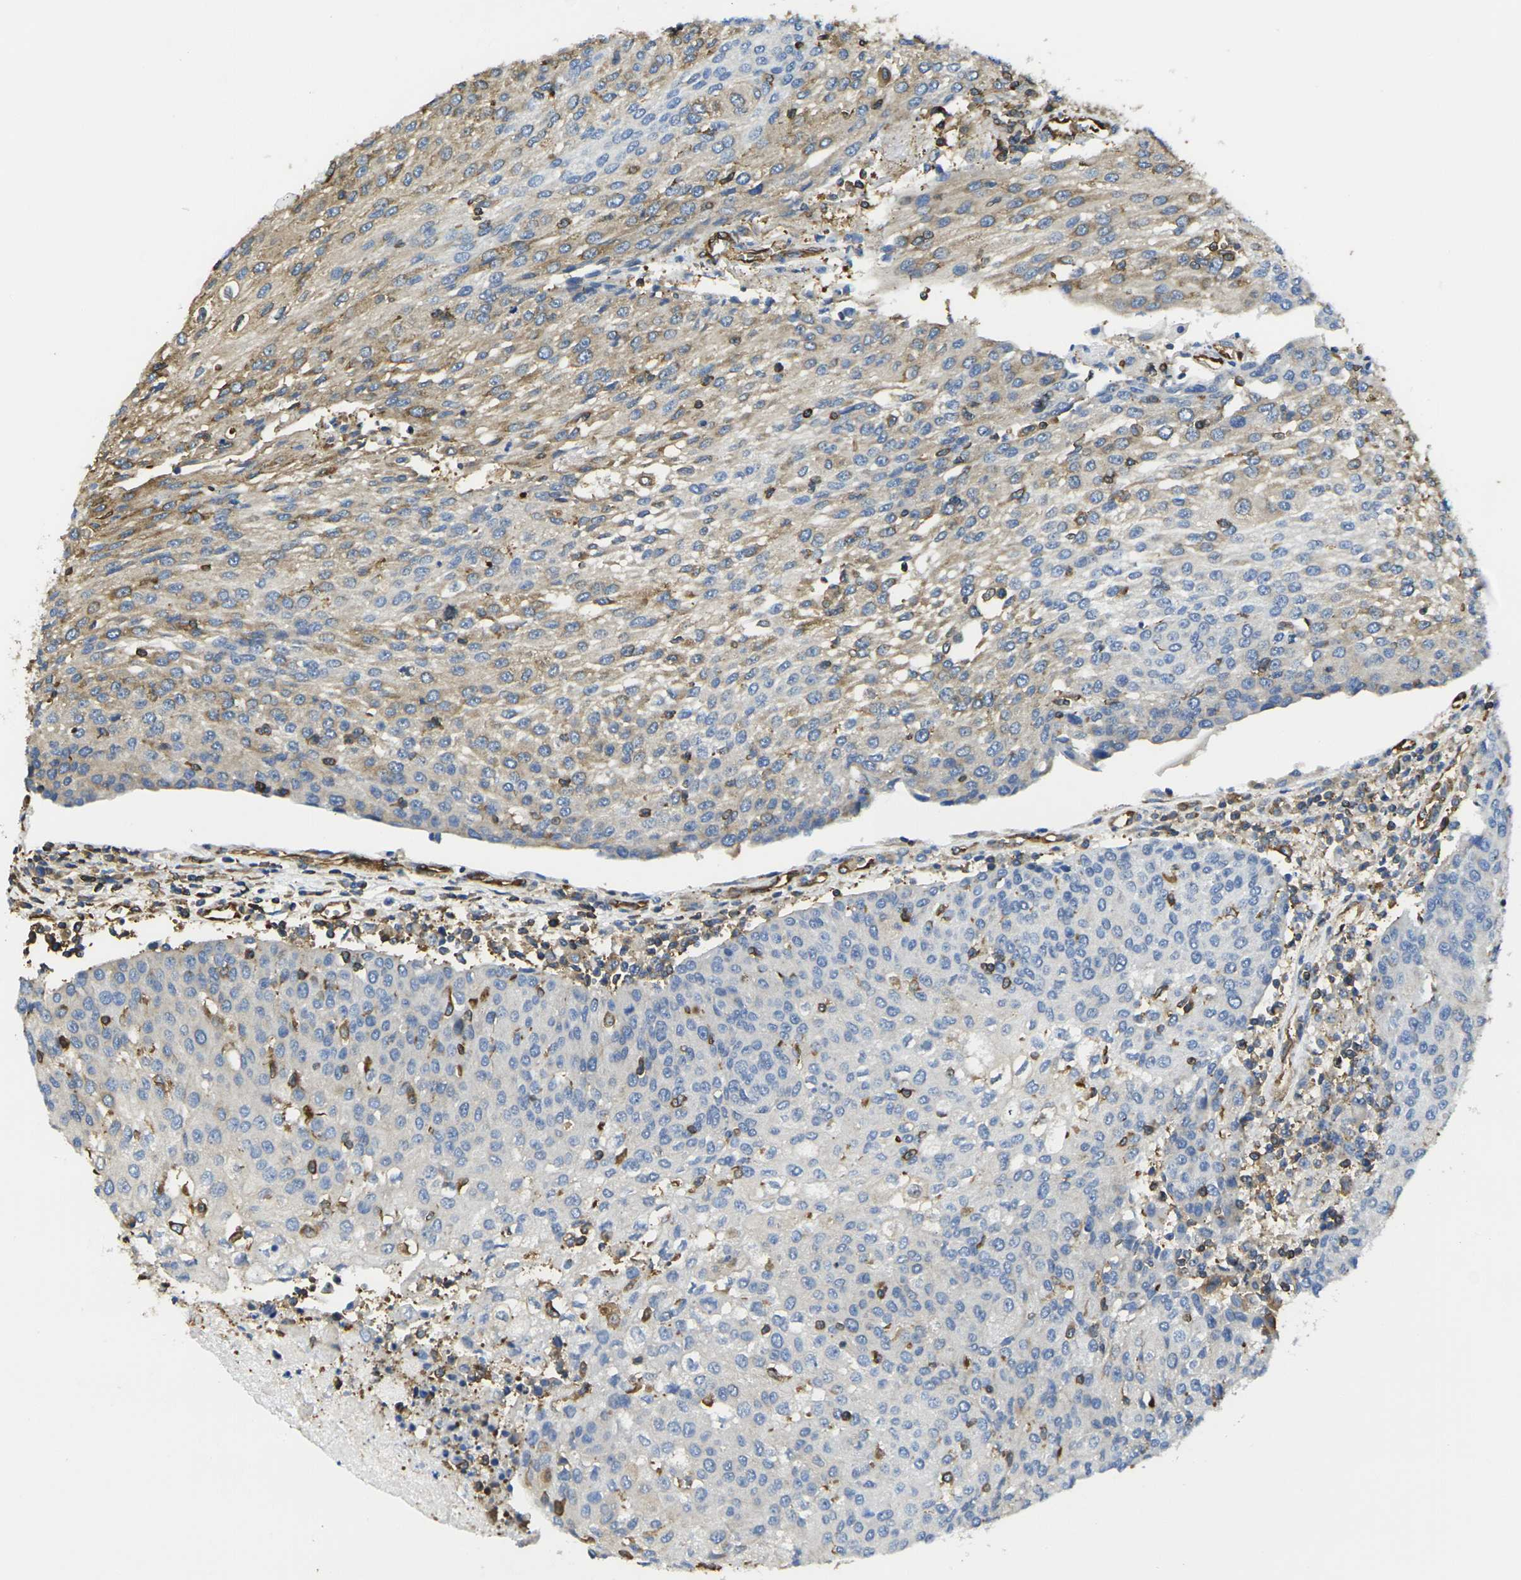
{"staining": {"intensity": "weak", "quantity": "25%-75%", "location": "cytoplasmic/membranous"}, "tissue": "urothelial cancer", "cell_type": "Tumor cells", "image_type": "cancer", "snomed": [{"axis": "morphology", "description": "Urothelial carcinoma, High grade"}, {"axis": "topography", "description": "Urinary bladder"}], "caption": "Urothelial cancer stained with a protein marker exhibits weak staining in tumor cells.", "gene": "FAM110D", "patient": {"sex": "female", "age": 85}}